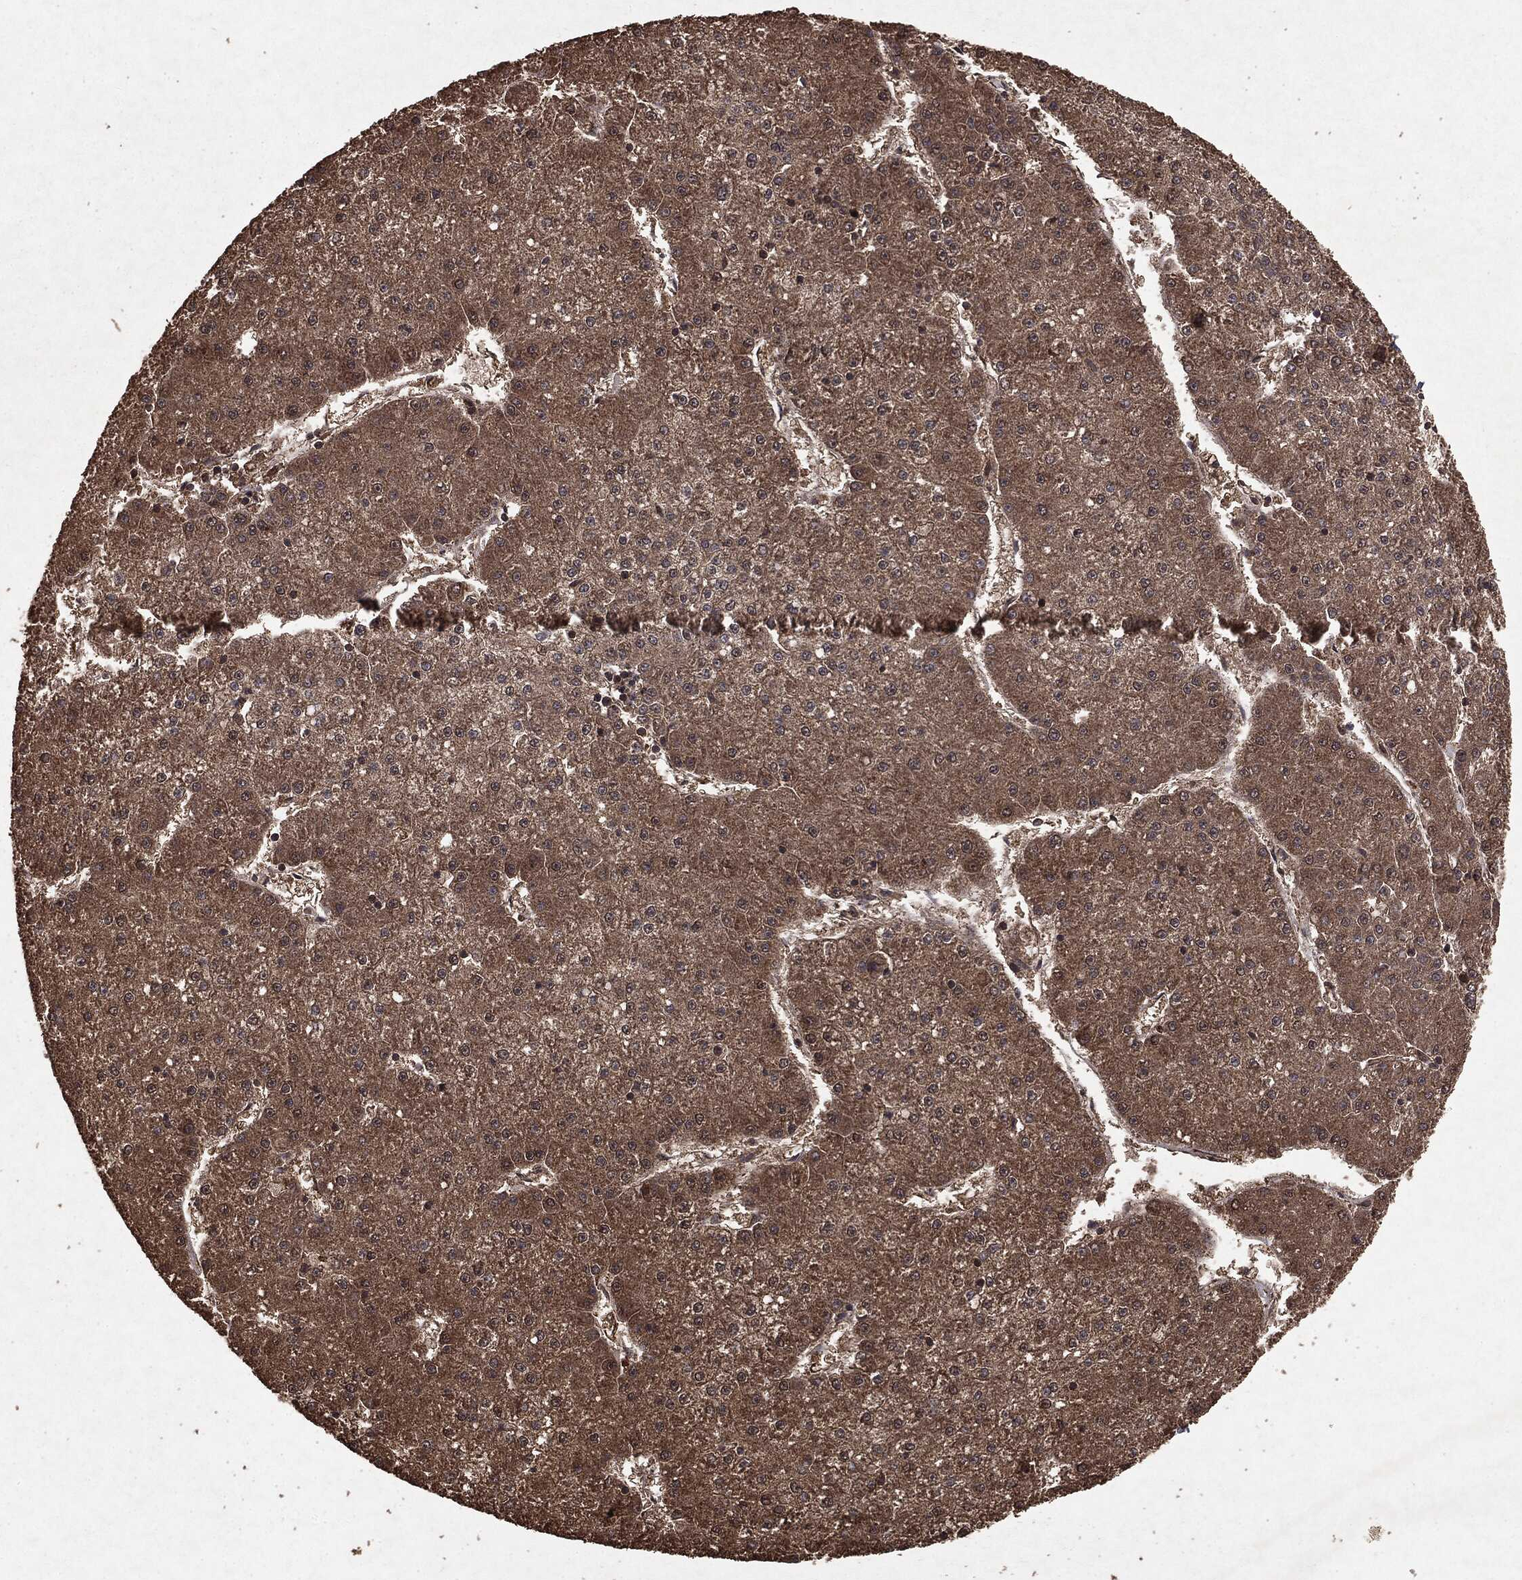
{"staining": {"intensity": "moderate", "quantity": ">75%", "location": "cytoplasmic/membranous"}, "tissue": "liver cancer", "cell_type": "Tumor cells", "image_type": "cancer", "snomed": [{"axis": "morphology", "description": "Carcinoma, Hepatocellular, NOS"}, {"axis": "topography", "description": "Liver"}], "caption": "Tumor cells display moderate cytoplasmic/membranous expression in about >75% of cells in liver cancer.", "gene": "NME1", "patient": {"sex": "male", "age": 73}}